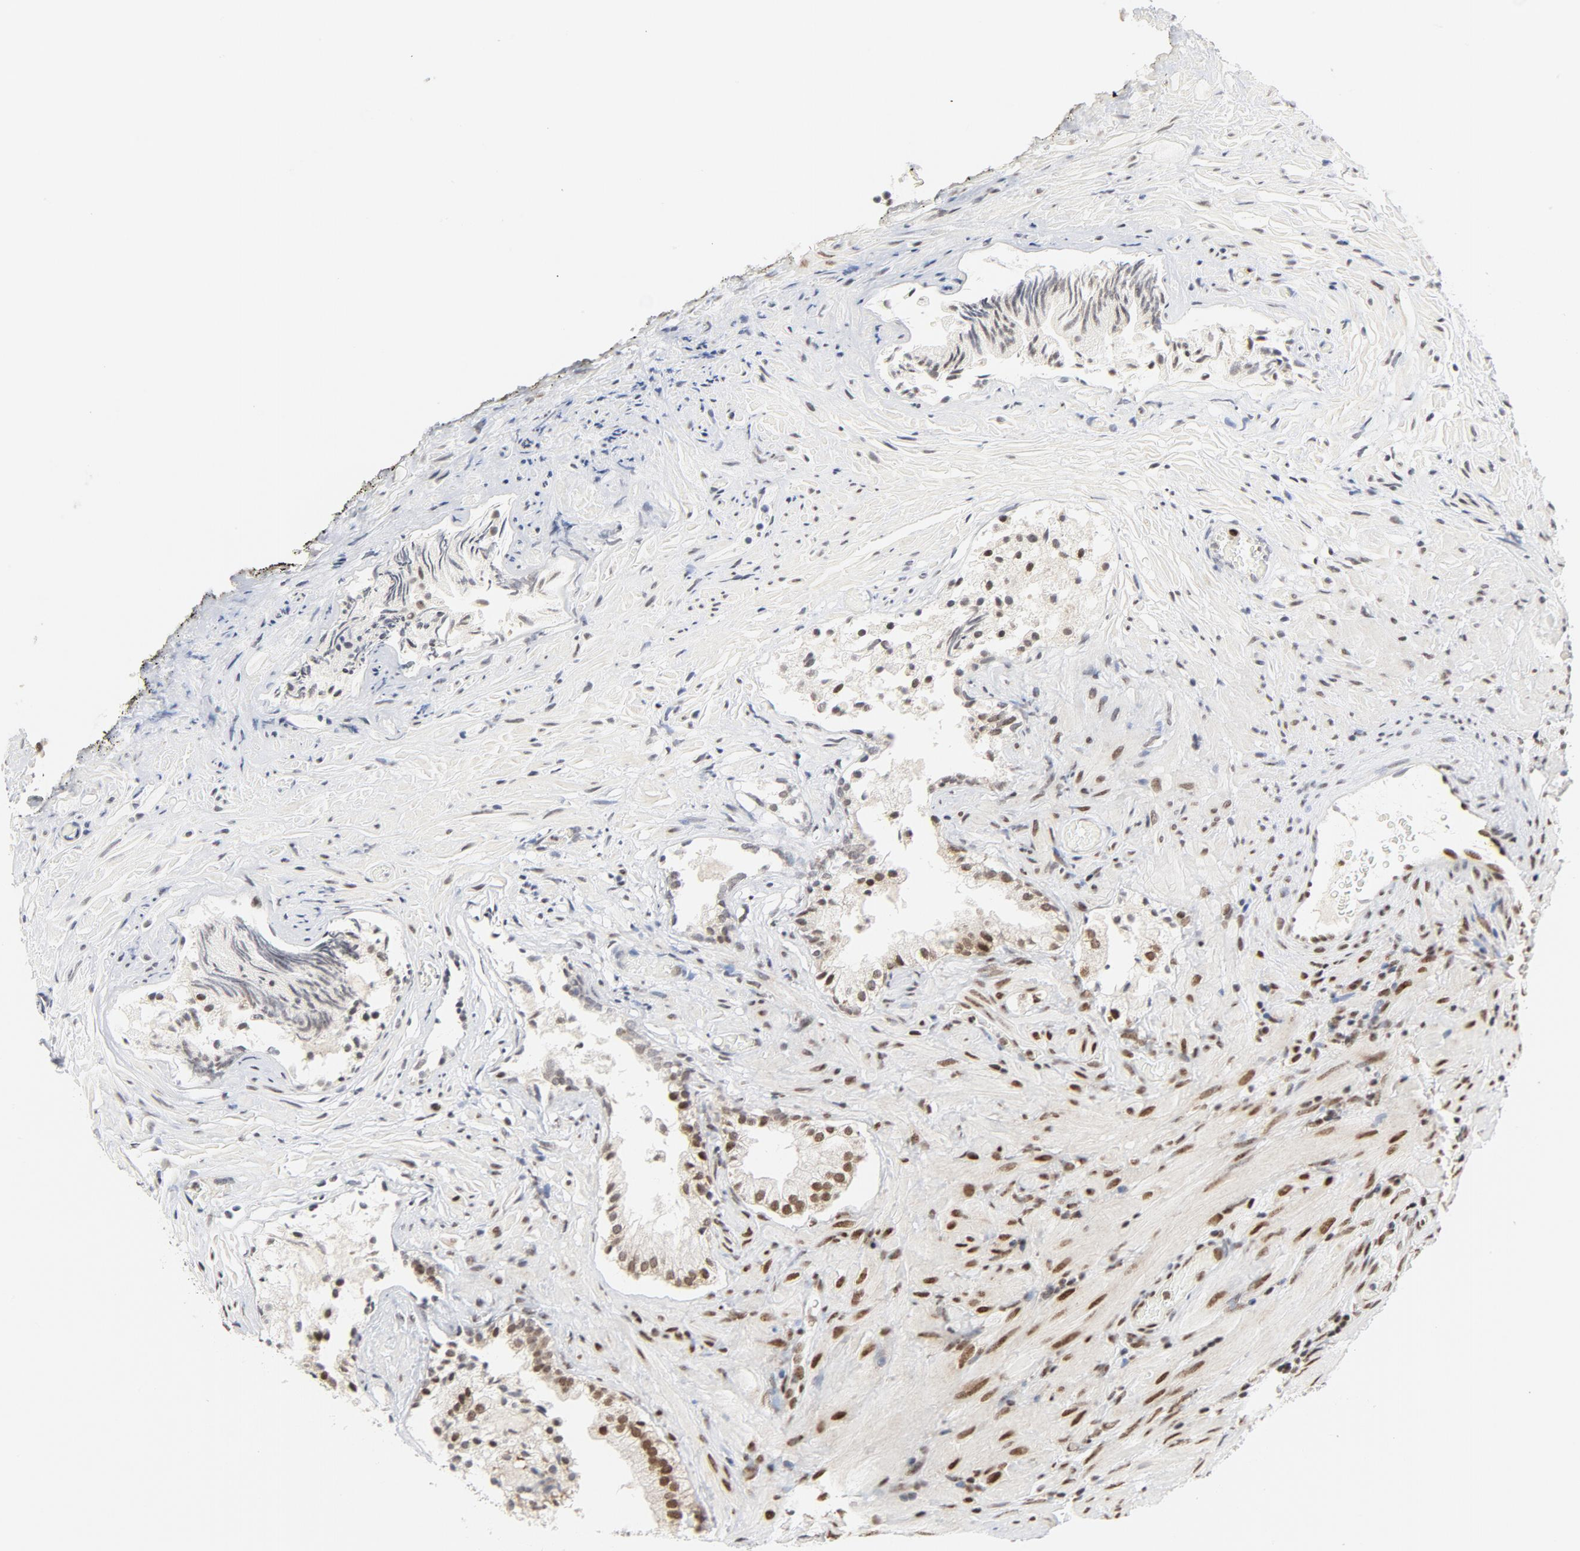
{"staining": {"intensity": "moderate", "quantity": ">75%", "location": "nuclear"}, "tissue": "prostate", "cell_type": "Glandular cells", "image_type": "normal", "snomed": [{"axis": "morphology", "description": "Normal tissue, NOS"}, {"axis": "topography", "description": "Prostate"}], "caption": "The histopathology image demonstrates staining of unremarkable prostate, revealing moderate nuclear protein positivity (brown color) within glandular cells. (DAB (3,3'-diaminobenzidine) = brown stain, brightfield microscopy at high magnification).", "gene": "ERCC1", "patient": {"sex": "male", "age": 76}}